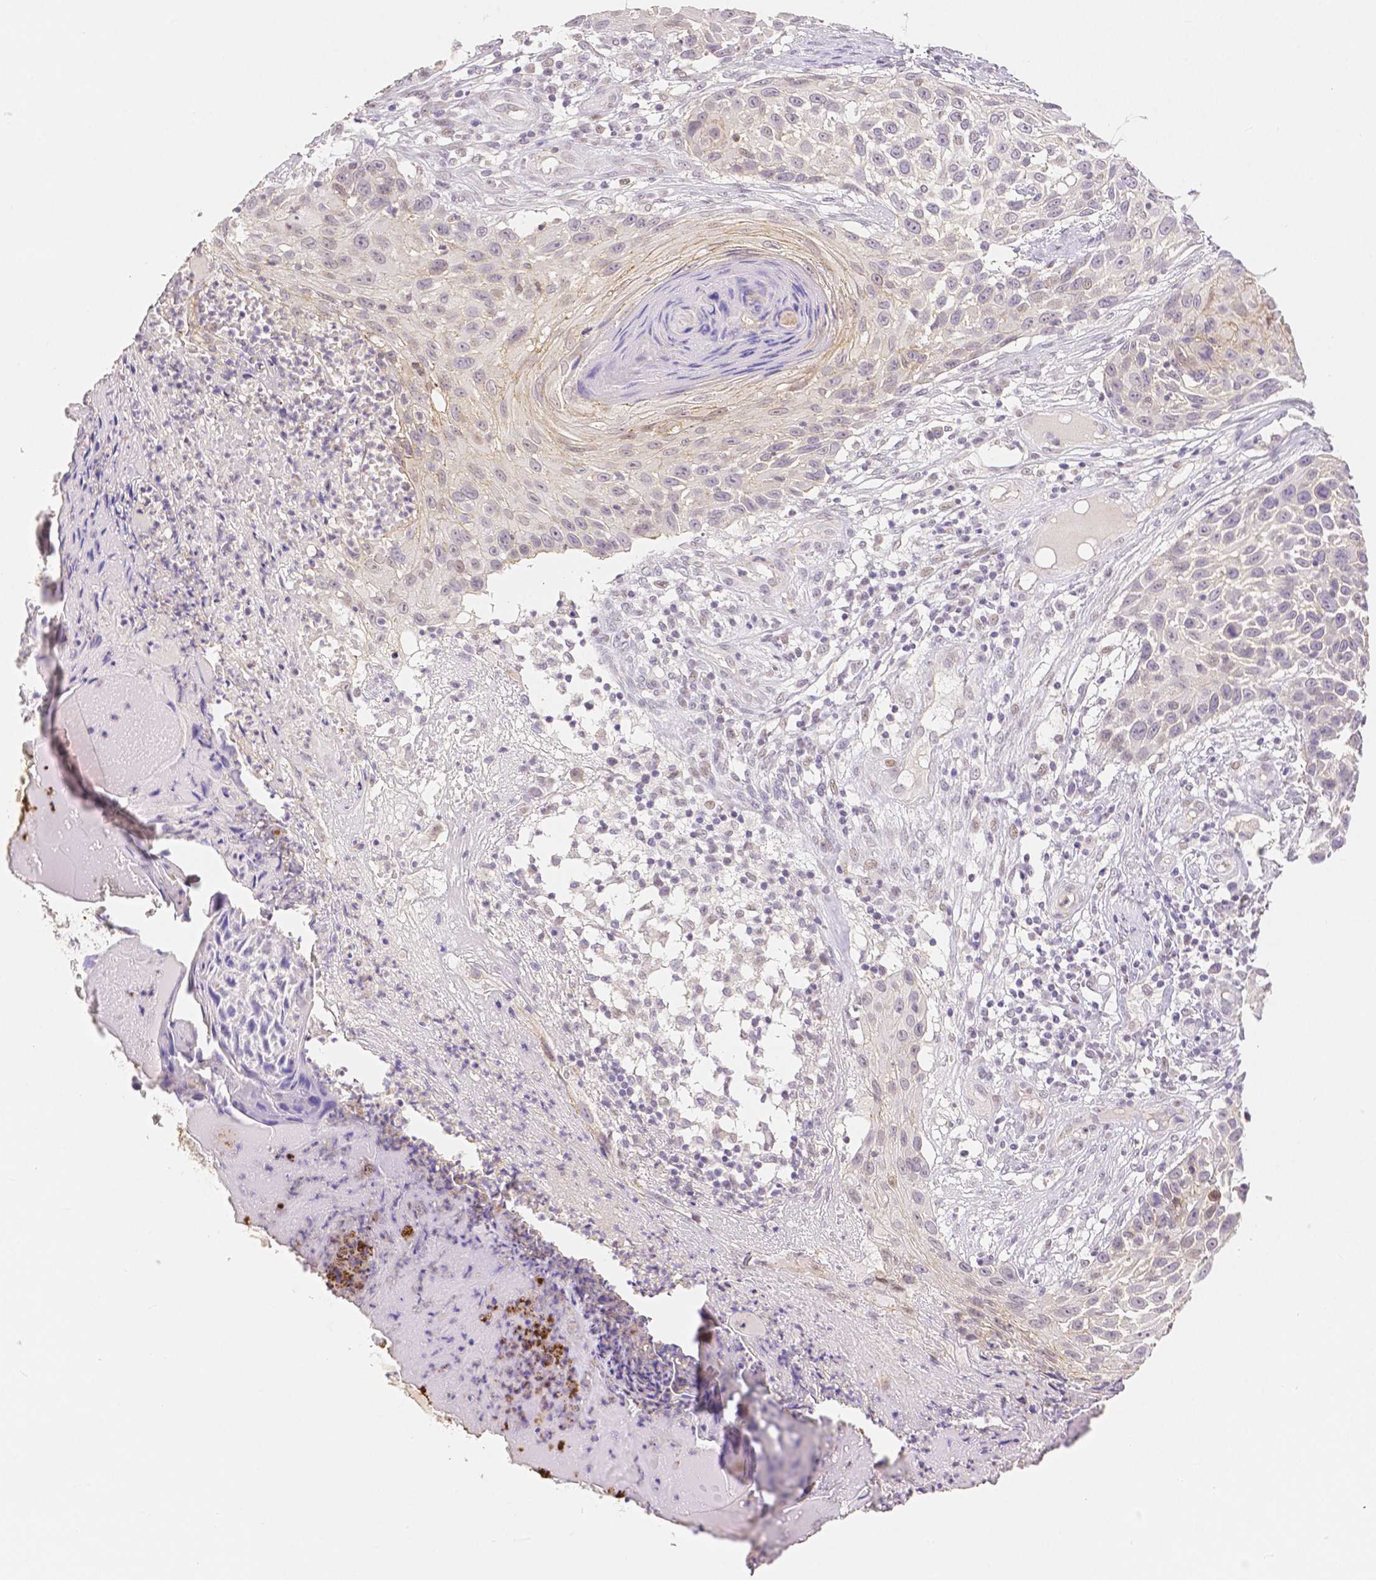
{"staining": {"intensity": "negative", "quantity": "none", "location": "none"}, "tissue": "skin cancer", "cell_type": "Tumor cells", "image_type": "cancer", "snomed": [{"axis": "morphology", "description": "Squamous cell carcinoma, NOS"}, {"axis": "topography", "description": "Skin"}], "caption": "Skin cancer (squamous cell carcinoma) was stained to show a protein in brown. There is no significant positivity in tumor cells. (DAB immunohistochemistry (IHC) visualized using brightfield microscopy, high magnification).", "gene": "OCLN", "patient": {"sex": "male", "age": 92}}